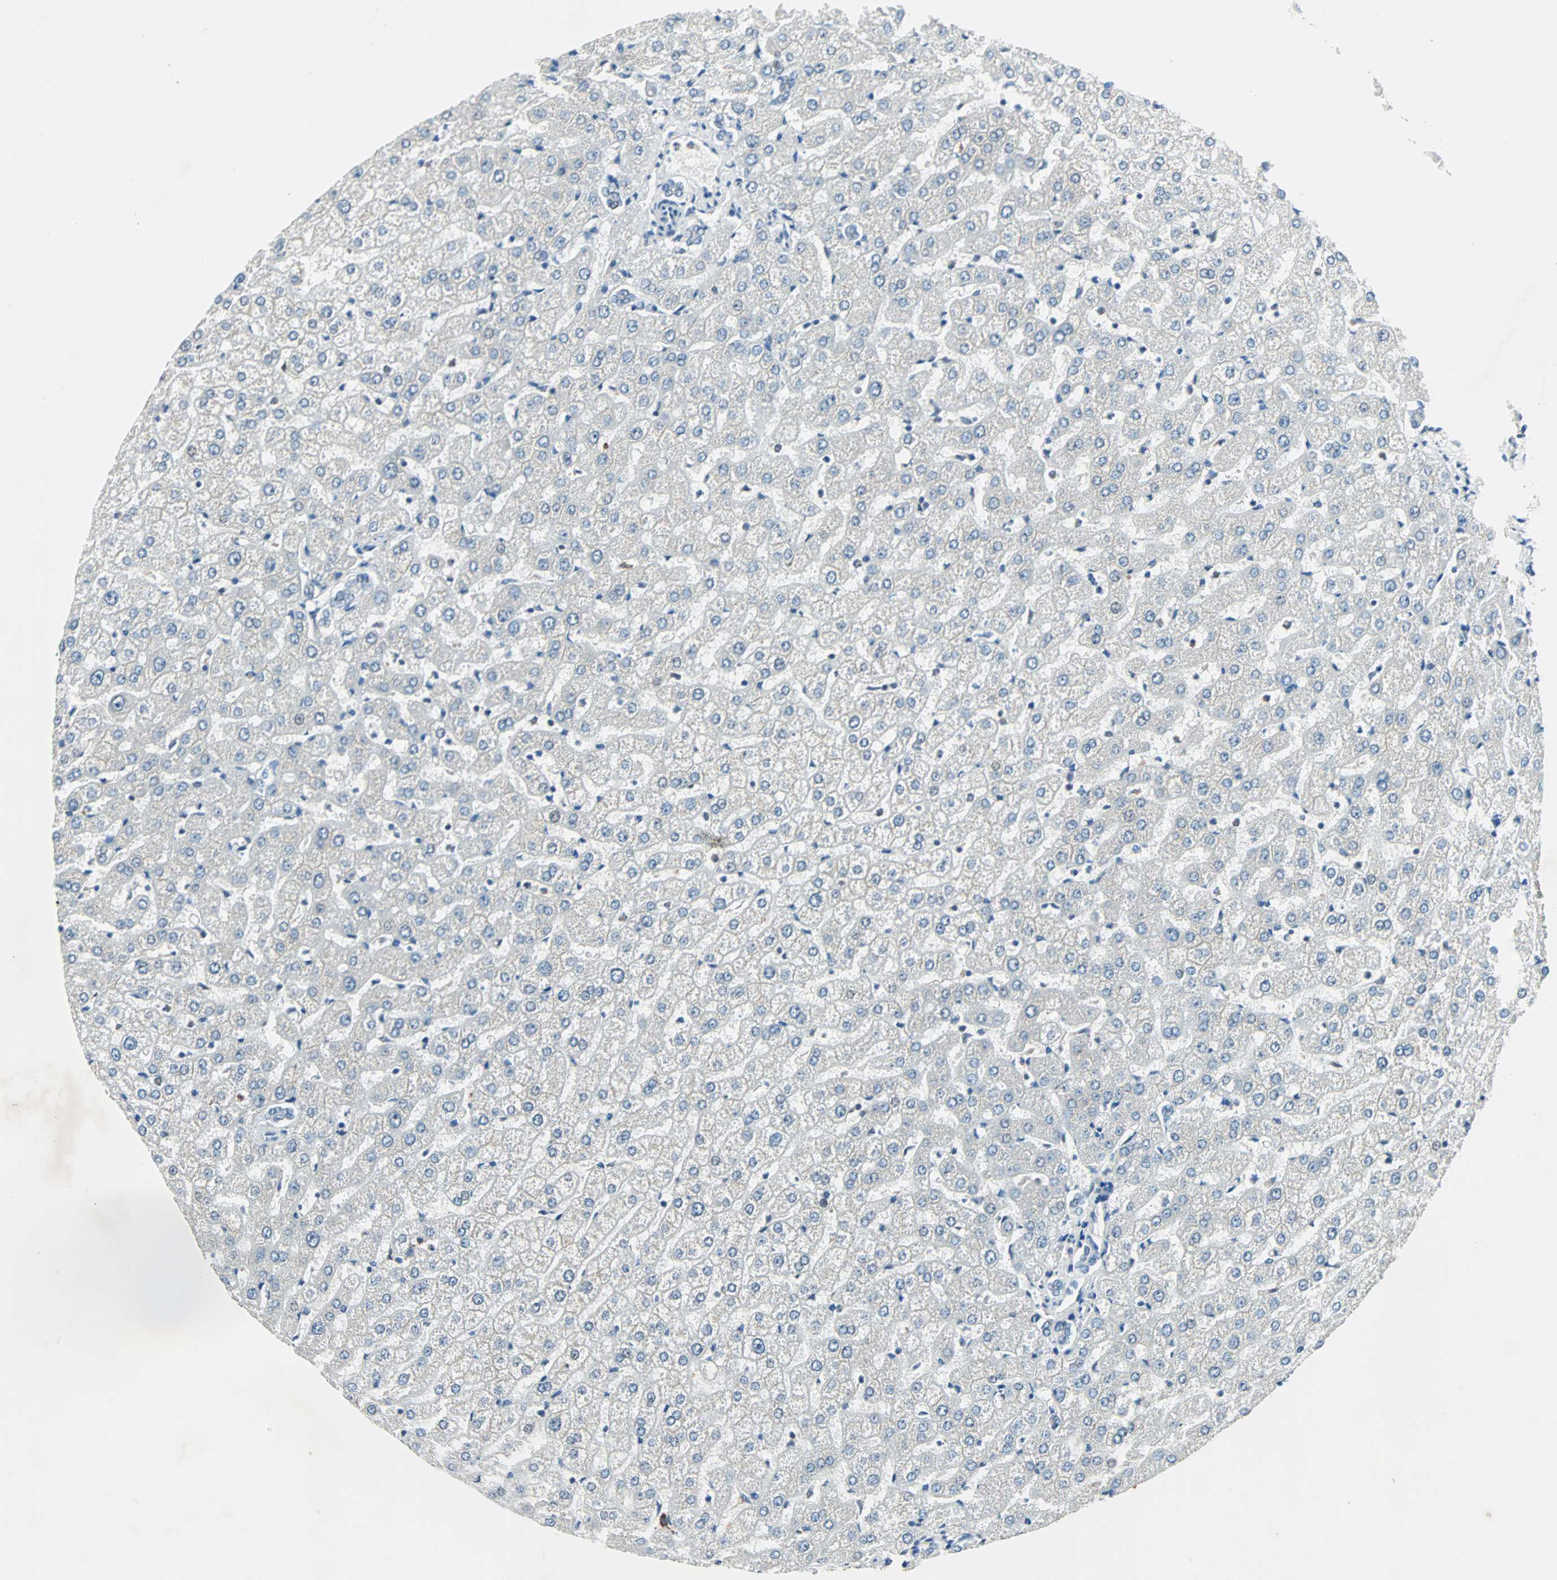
{"staining": {"intensity": "negative", "quantity": "none", "location": "none"}, "tissue": "liver", "cell_type": "Cholangiocytes", "image_type": "normal", "snomed": [{"axis": "morphology", "description": "Normal tissue, NOS"}, {"axis": "morphology", "description": "Fibrosis, NOS"}, {"axis": "topography", "description": "Liver"}], "caption": "Immunohistochemistry photomicrograph of benign liver: human liver stained with DAB (3,3'-diaminobenzidine) exhibits no significant protein expression in cholangiocytes. Nuclei are stained in blue.", "gene": "SMIM8", "patient": {"sex": "female", "age": 29}}